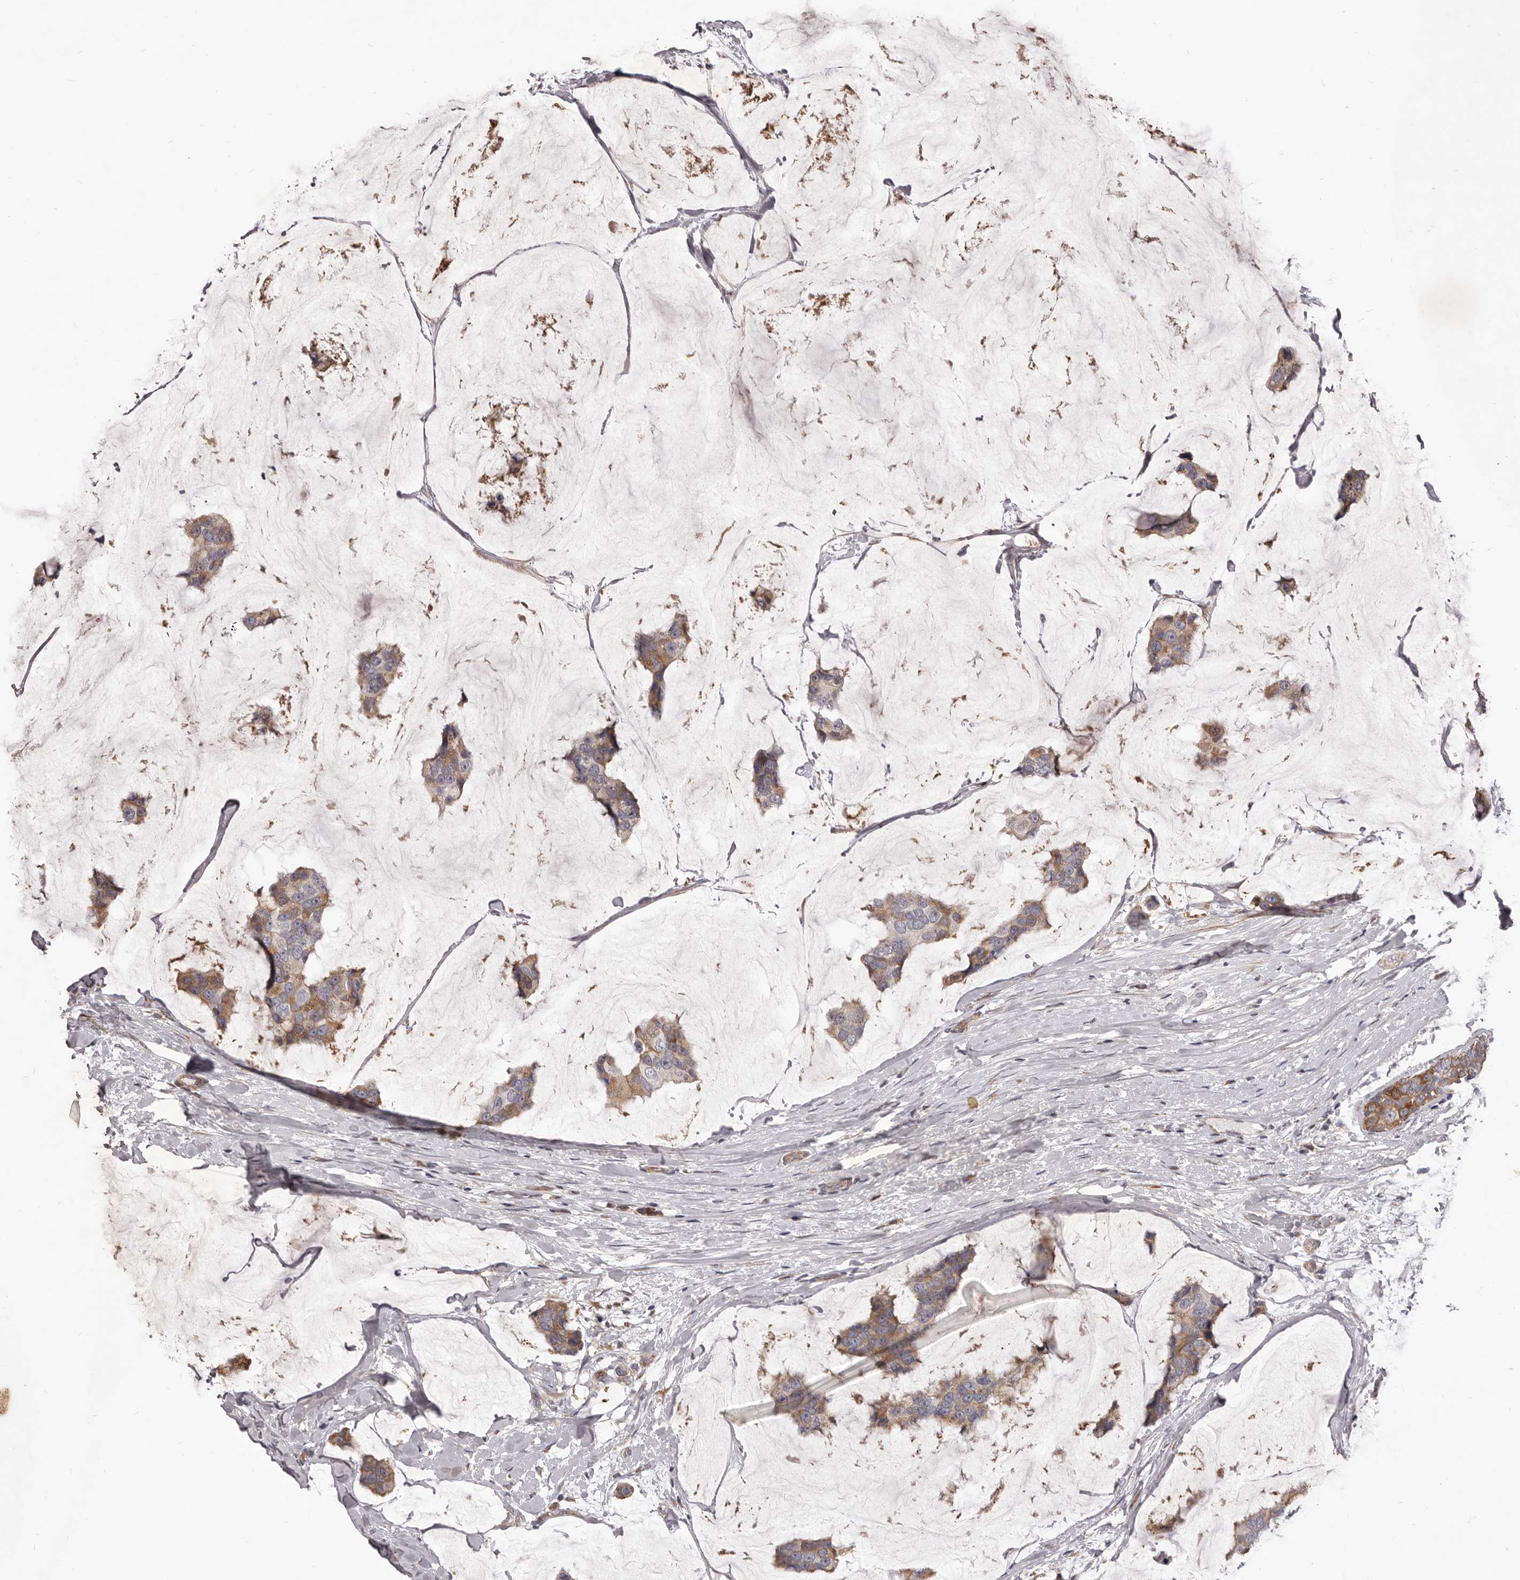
{"staining": {"intensity": "moderate", "quantity": ">75%", "location": "cytoplasmic/membranous"}, "tissue": "breast cancer", "cell_type": "Tumor cells", "image_type": "cancer", "snomed": [{"axis": "morphology", "description": "Normal tissue, NOS"}, {"axis": "morphology", "description": "Duct carcinoma"}, {"axis": "topography", "description": "Breast"}], "caption": "There is medium levels of moderate cytoplasmic/membranous staining in tumor cells of breast invasive ductal carcinoma, as demonstrated by immunohistochemical staining (brown color).", "gene": "ALPK1", "patient": {"sex": "female", "age": 50}}